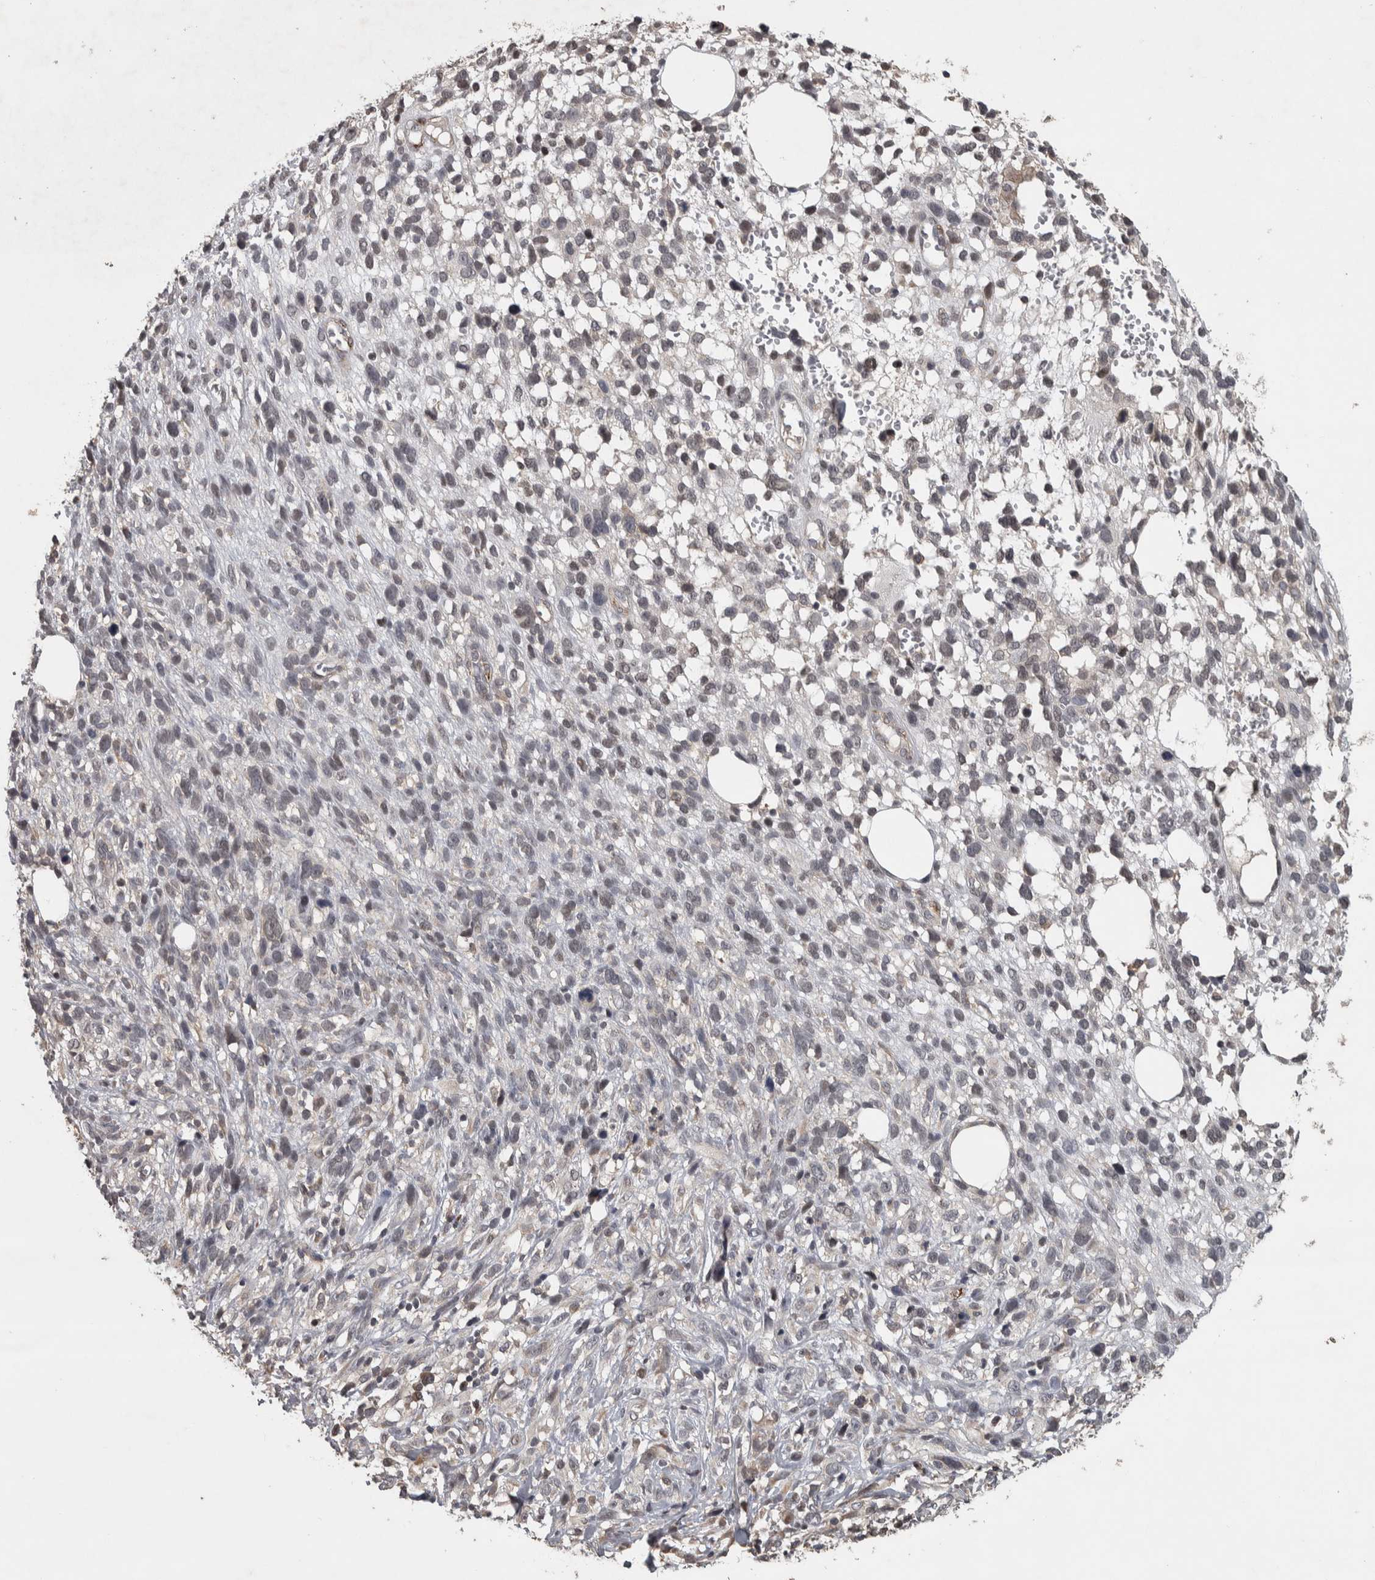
{"staining": {"intensity": "weak", "quantity": "<25%", "location": "nuclear"}, "tissue": "melanoma", "cell_type": "Tumor cells", "image_type": "cancer", "snomed": [{"axis": "morphology", "description": "Malignant melanoma, NOS"}, {"axis": "topography", "description": "Skin"}], "caption": "A histopathology image of human malignant melanoma is negative for staining in tumor cells.", "gene": "ERAL1", "patient": {"sex": "female", "age": 55}}